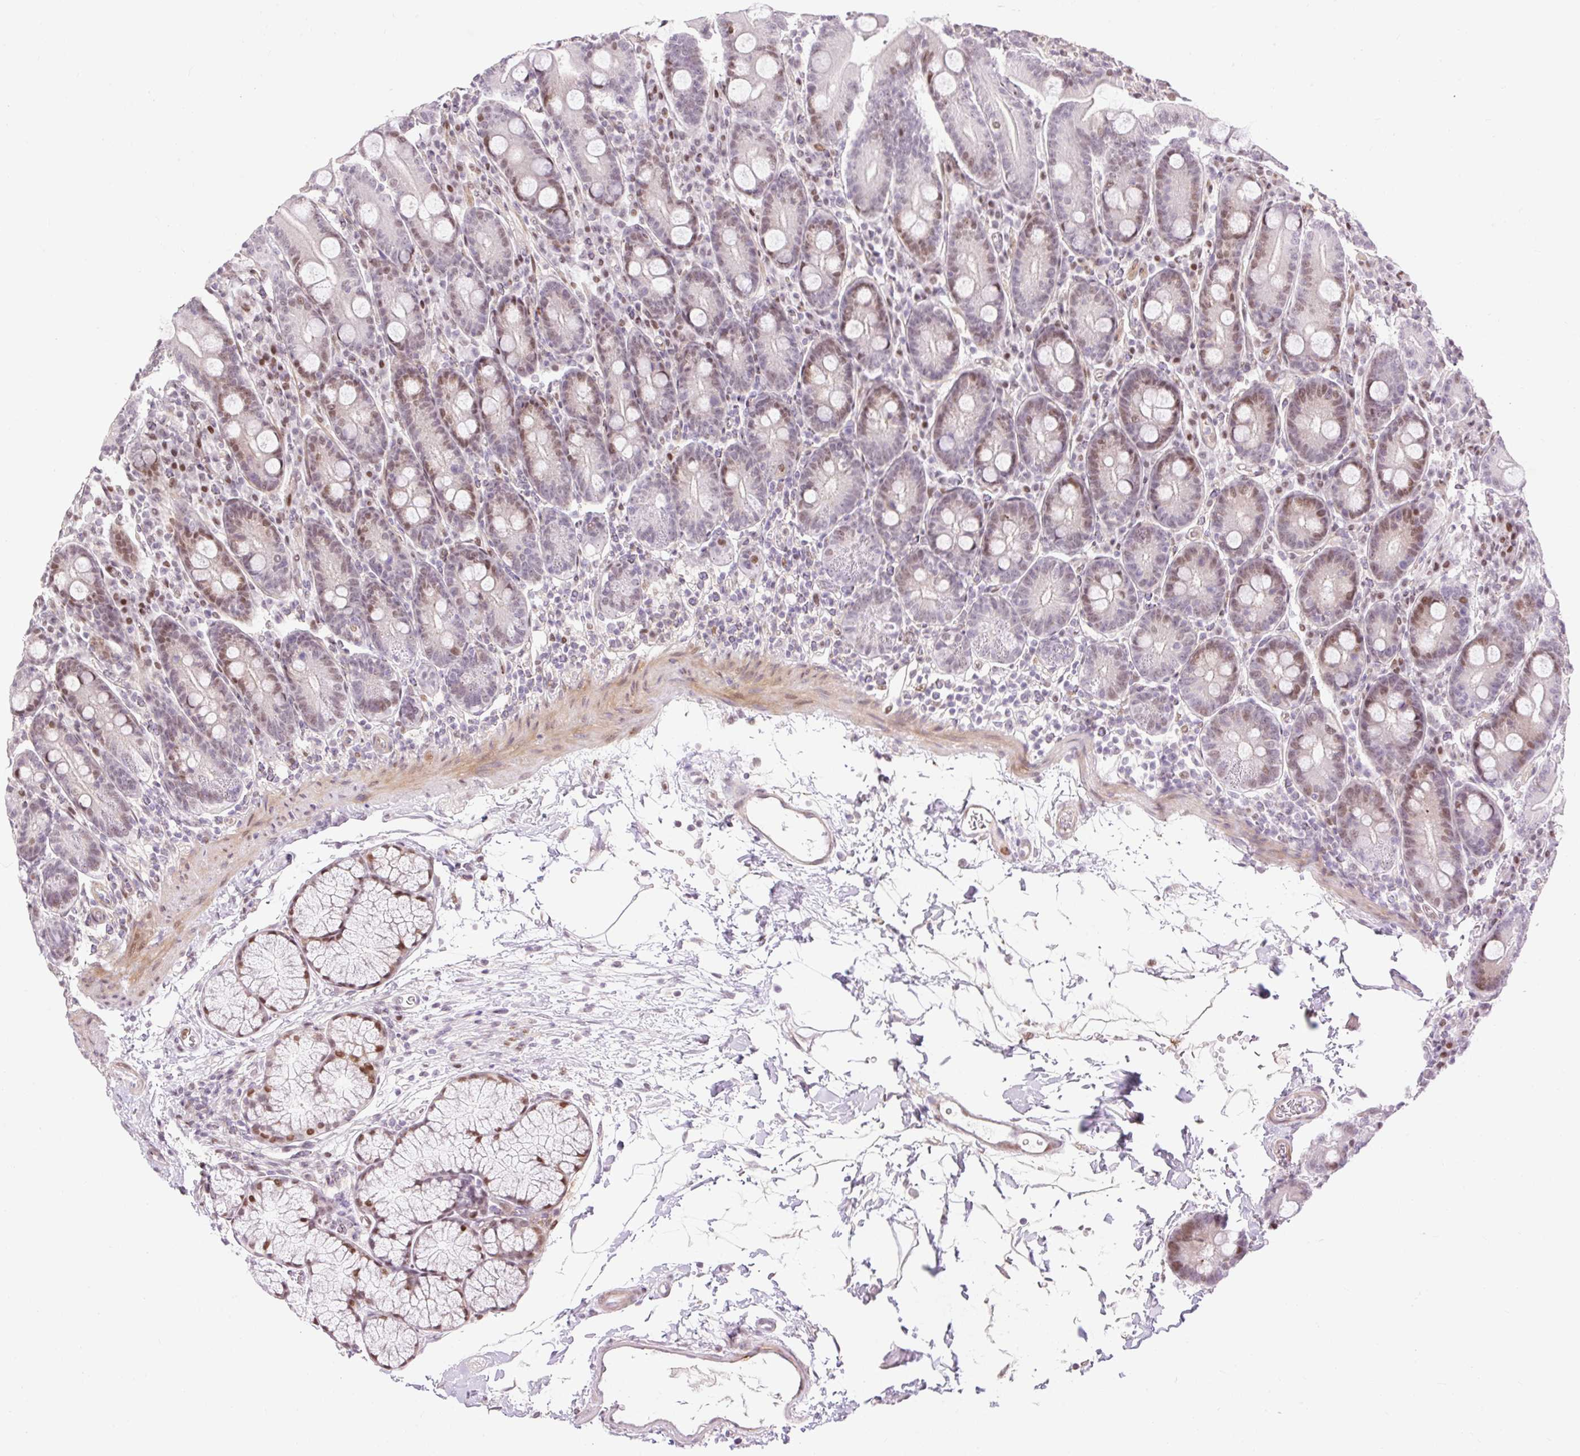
{"staining": {"intensity": "moderate", "quantity": "25%-75%", "location": "nuclear"}, "tissue": "duodenum", "cell_type": "Glandular cells", "image_type": "normal", "snomed": [{"axis": "morphology", "description": "Normal tissue, NOS"}, {"axis": "topography", "description": "Duodenum"}], "caption": "An immunohistochemistry (IHC) micrograph of benign tissue is shown. Protein staining in brown shows moderate nuclear positivity in duodenum within glandular cells.", "gene": "RIPPLY3", "patient": {"sex": "male", "age": 35}}